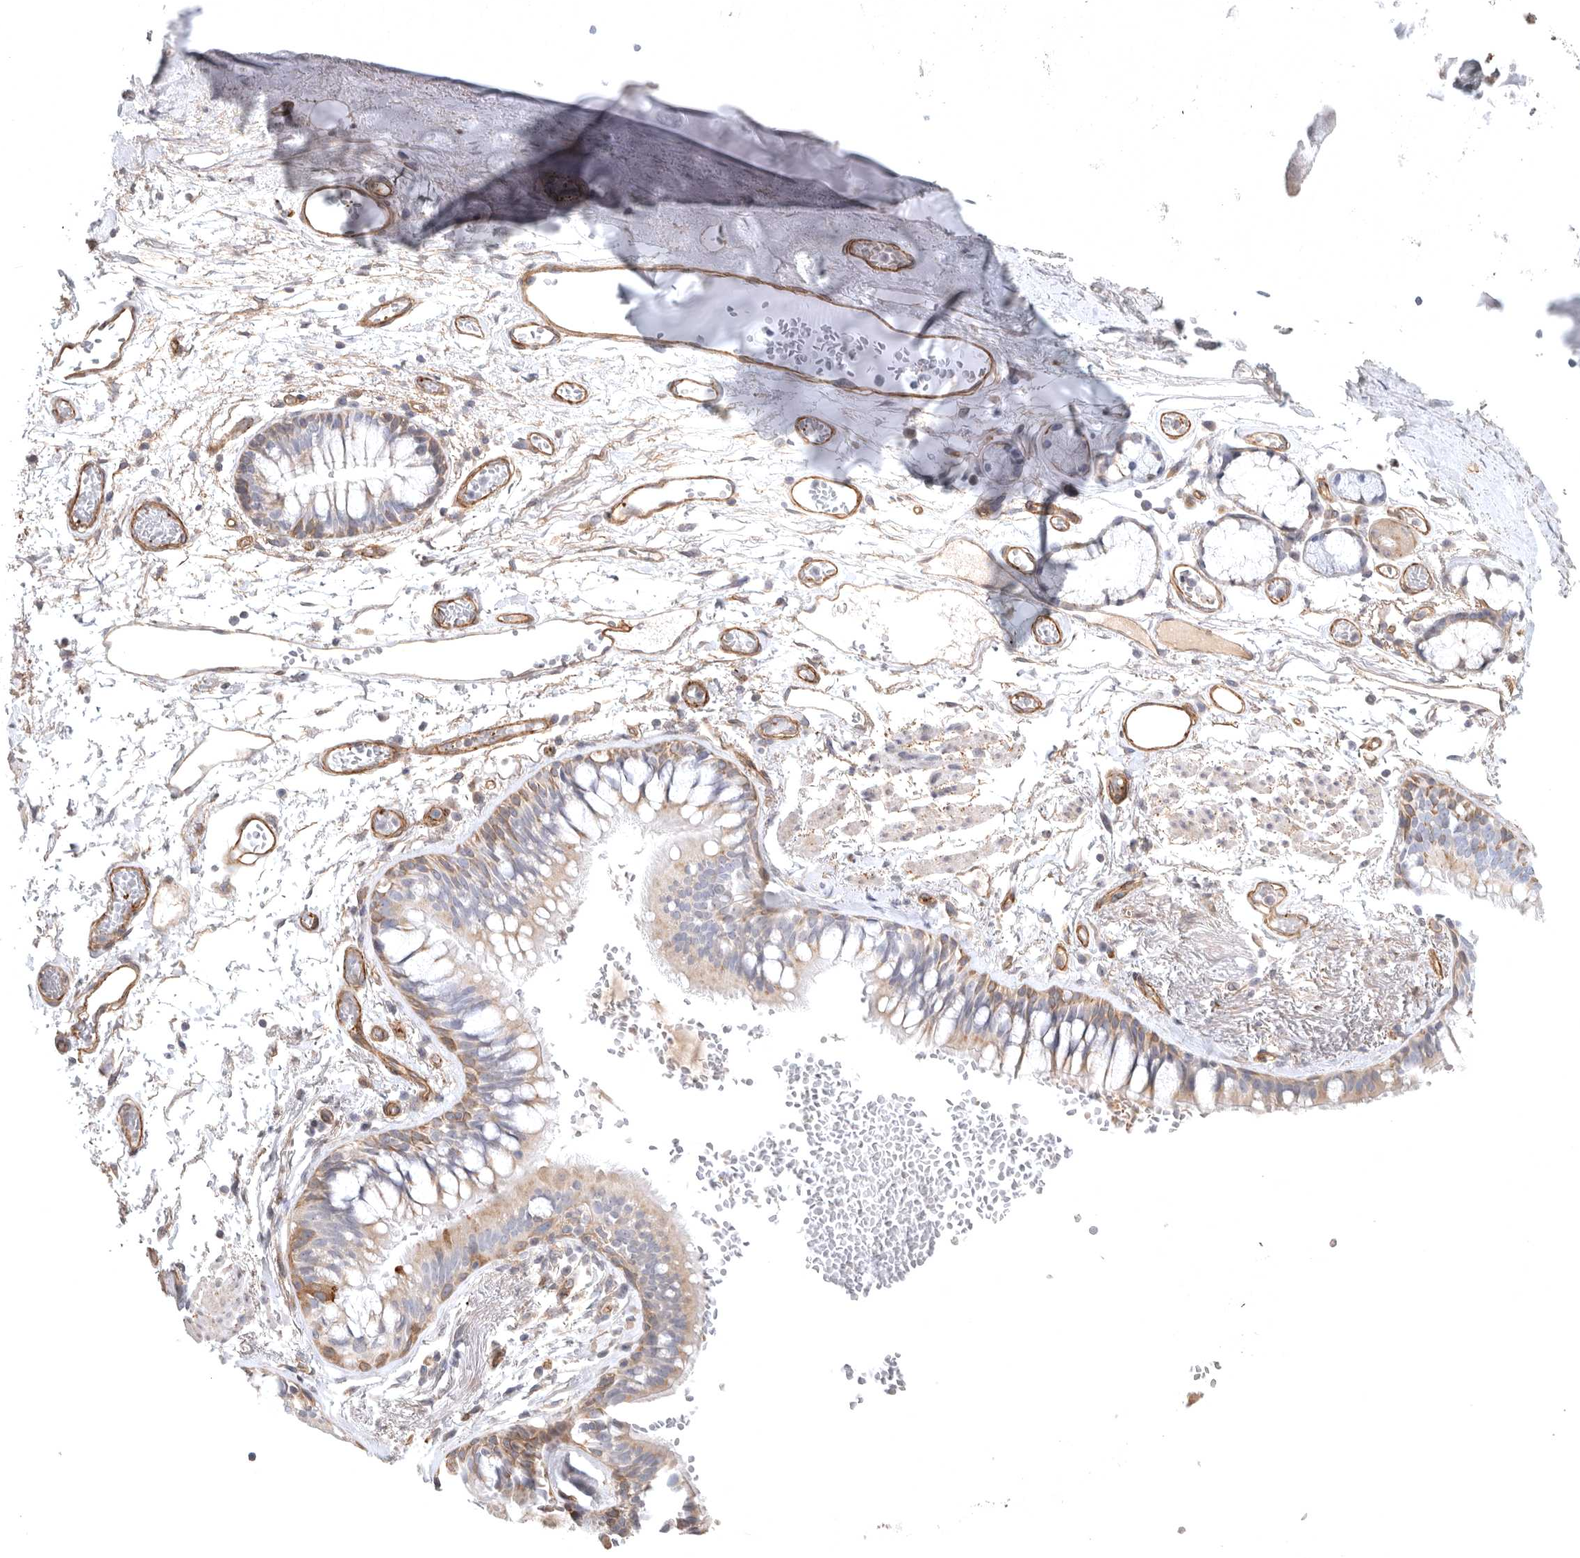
{"staining": {"intensity": "moderate", "quantity": ">75%", "location": "cytoplasmic/membranous"}, "tissue": "adipose tissue", "cell_type": "Adipocytes", "image_type": "normal", "snomed": [{"axis": "morphology", "description": "Normal tissue, NOS"}, {"axis": "topography", "description": "Cartilage tissue"}, {"axis": "topography", "description": "Bronchus"}], "caption": "Immunohistochemistry photomicrograph of benign adipose tissue stained for a protein (brown), which displays medium levels of moderate cytoplasmic/membranous positivity in approximately >75% of adipocytes.", "gene": "LONRF1", "patient": {"sex": "female", "age": 73}}